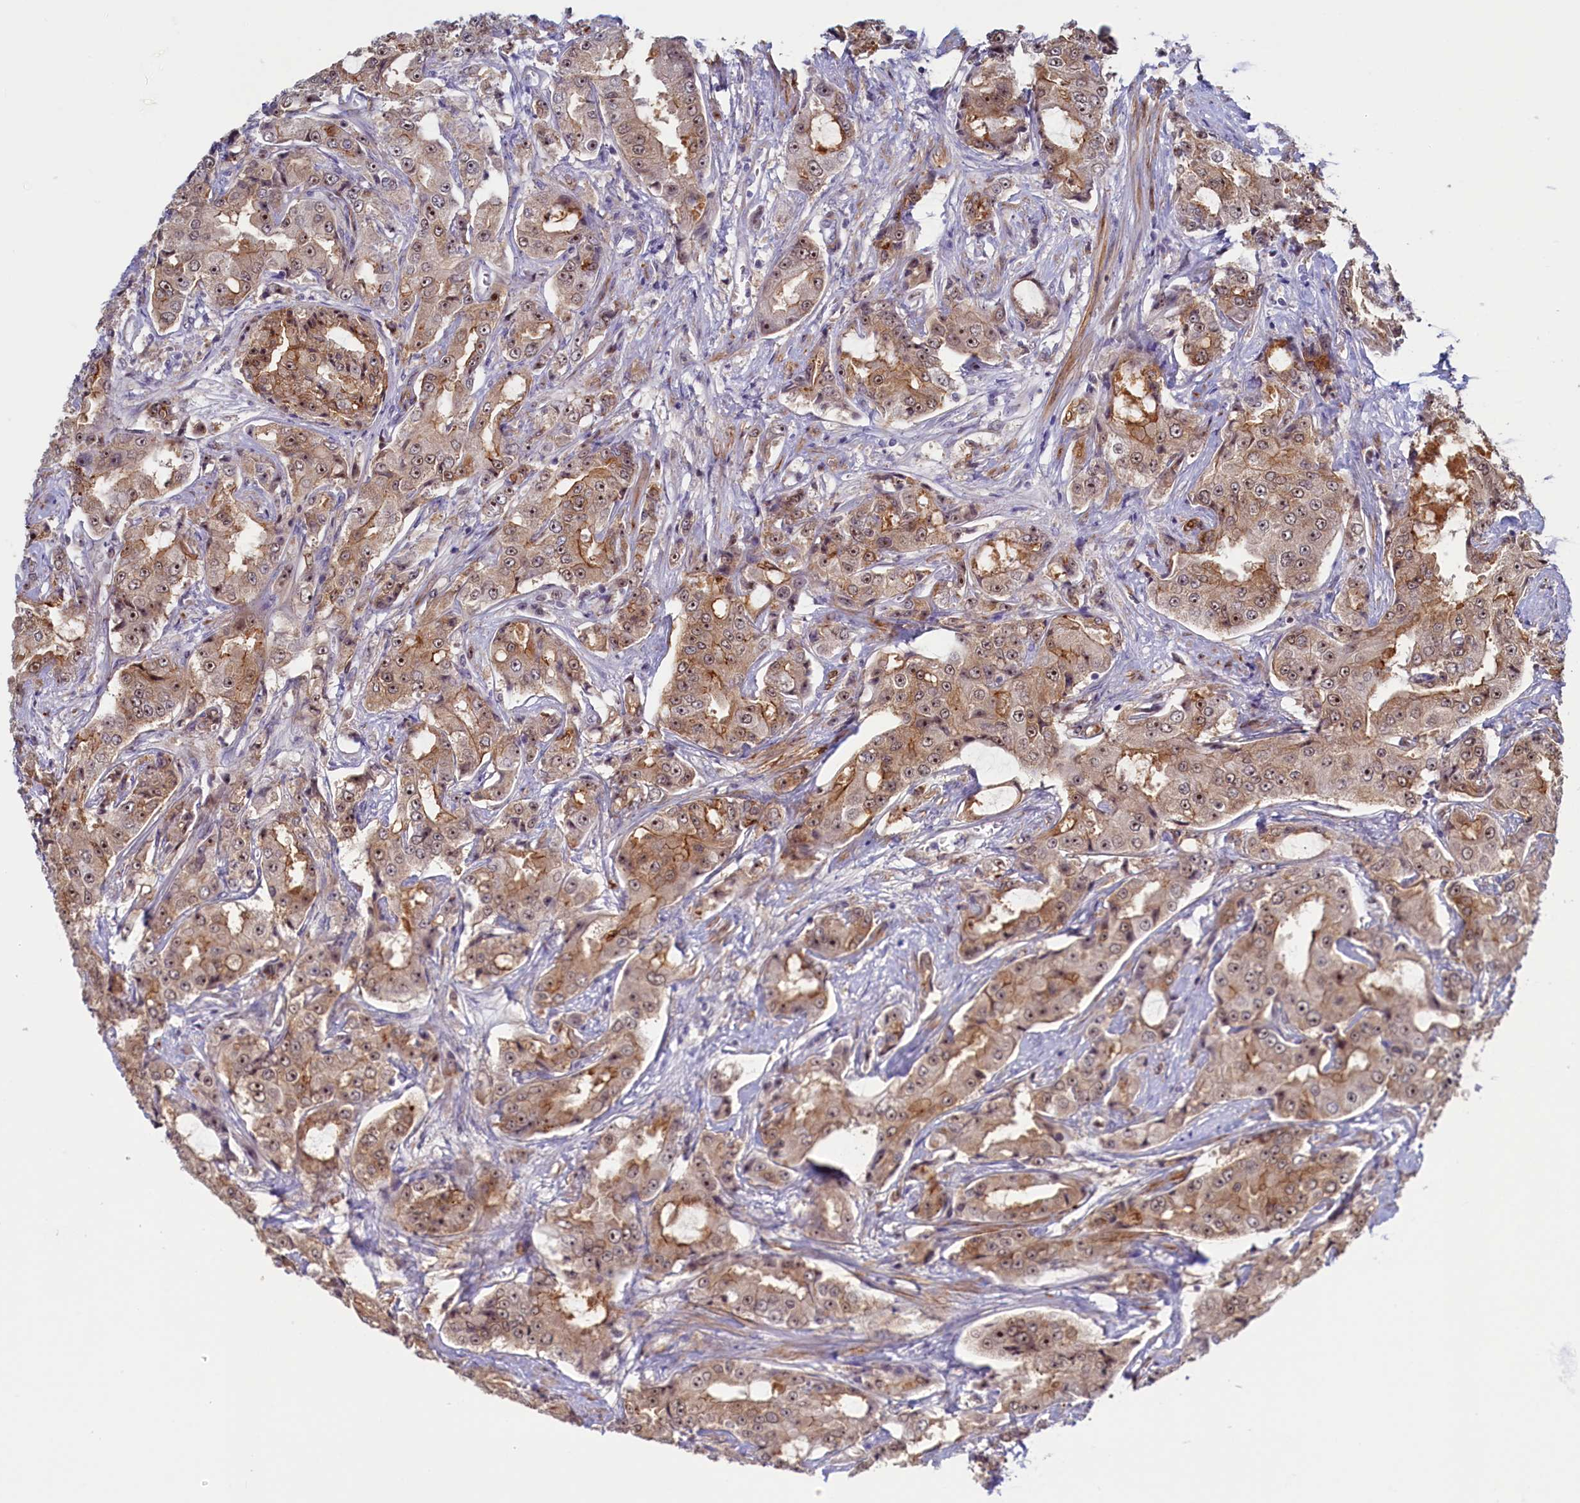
{"staining": {"intensity": "moderate", "quantity": ">75%", "location": "cytoplasmic/membranous,nuclear"}, "tissue": "prostate cancer", "cell_type": "Tumor cells", "image_type": "cancer", "snomed": [{"axis": "morphology", "description": "Adenocarcinoma, High grade"}, {"axis": "topography", "description": "Prostate"}], "caption": "A medium amount of moderate cytoplasmic/membranous and nuclear expression is identified in about >75% of tumor cells in prostate high-grade adenocarcinoma tissue.", "gene": "PACSIN3", "patient": {"sex": "male", "age": 73}}